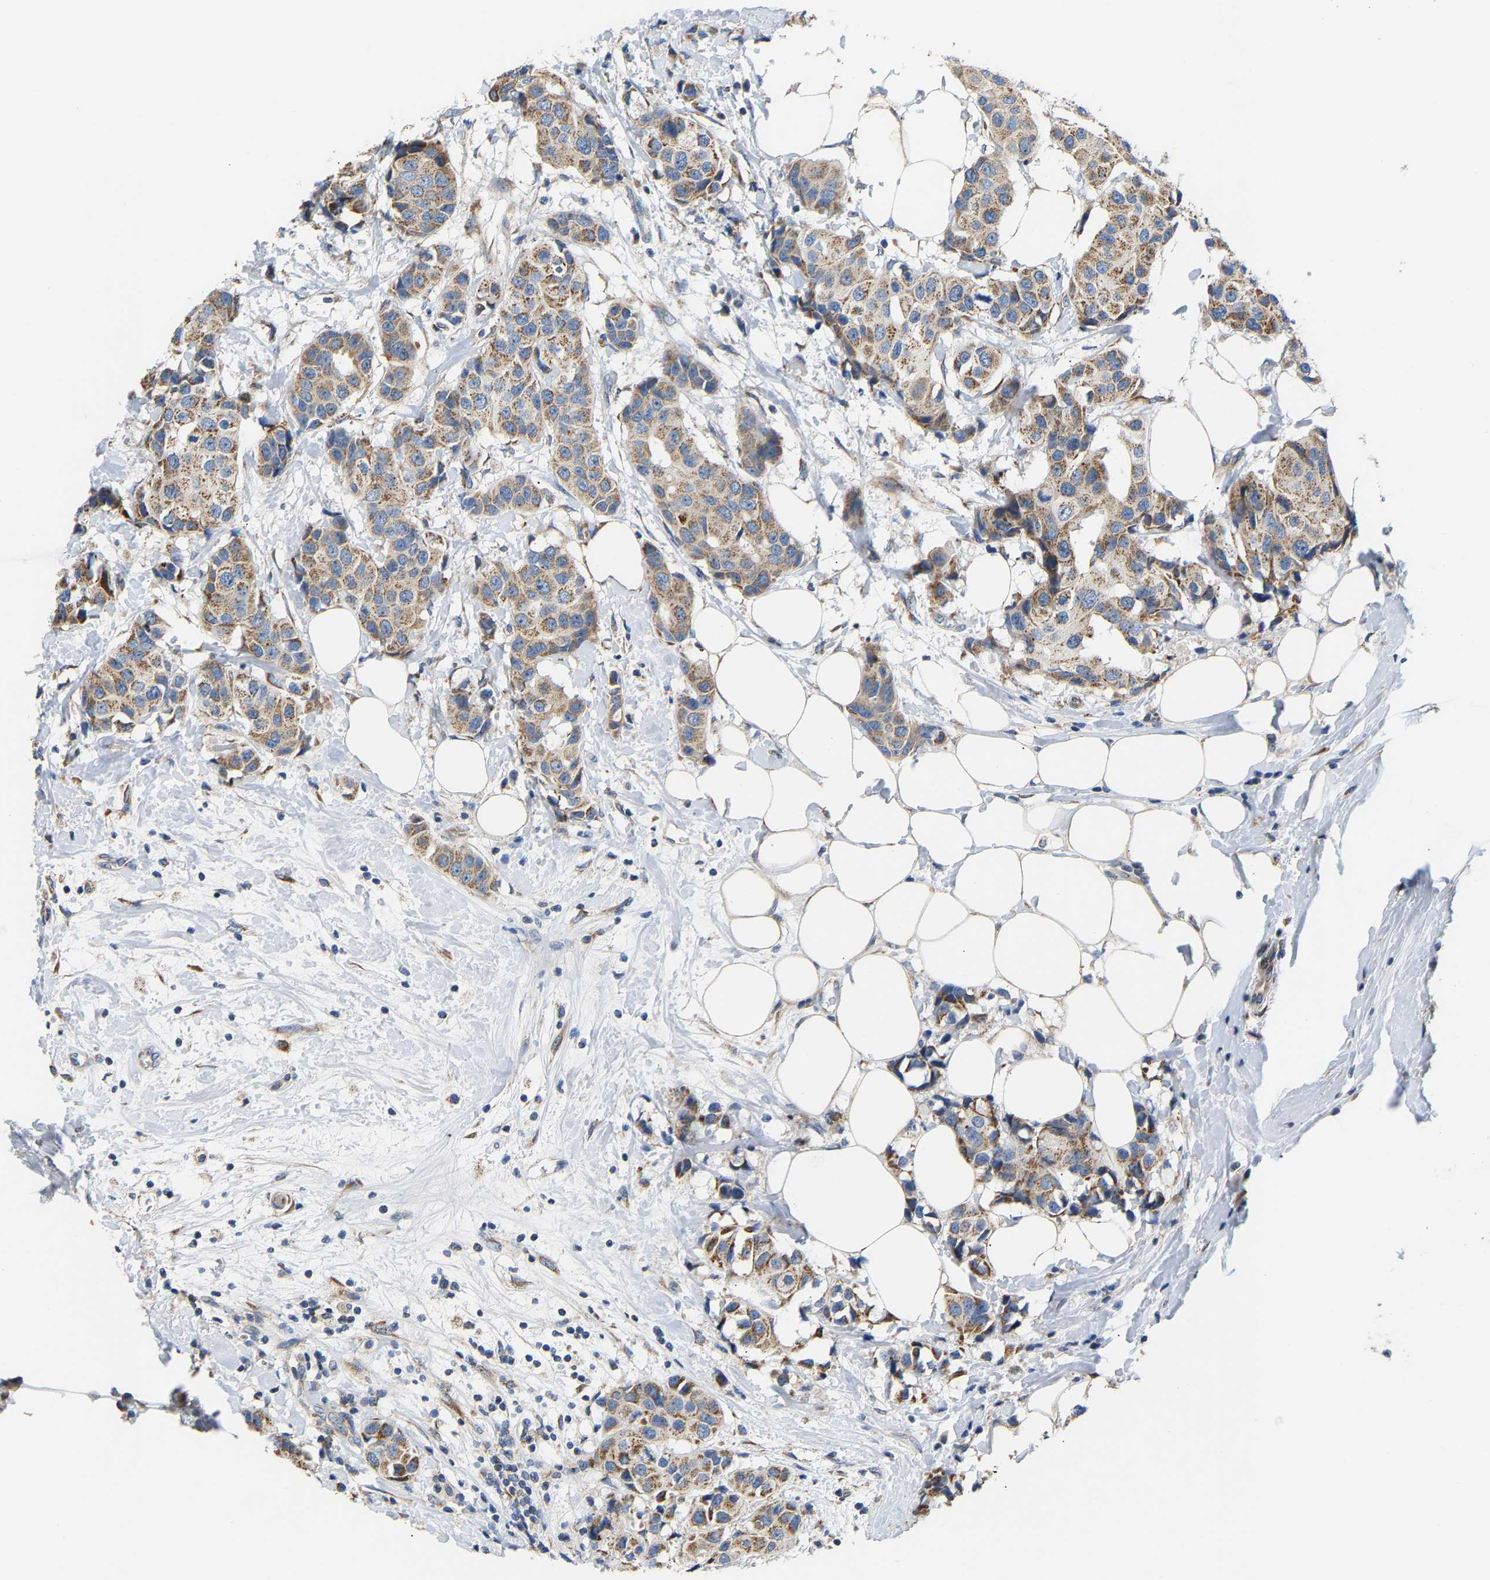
{"staining": {"intensity": "moderate", "quantity": ">75%", "location": "cytoplasmic/membranous"}, "tissue": "breast cancer", "cell_type": "Tumor cells", "image_type": "cancer", "snomed": [{"axis": "morphology", "description": "Normal tissue, NOS"}, {"axis": "morphology", "description": "Duct carcinoma"}, {"axis": "topography", "description": "Breast"}], "caption": "DAB (3,3'-diaminobenzidine) immunohistochemical staining of human infiltrating ductal carcinoma (breast) exhibits moderate cytoplasmic/membranous protein expression in approximately >75% of tumor cells.", "gene": "TMEM168", "patient": {"sex": "female", "age": 39}}